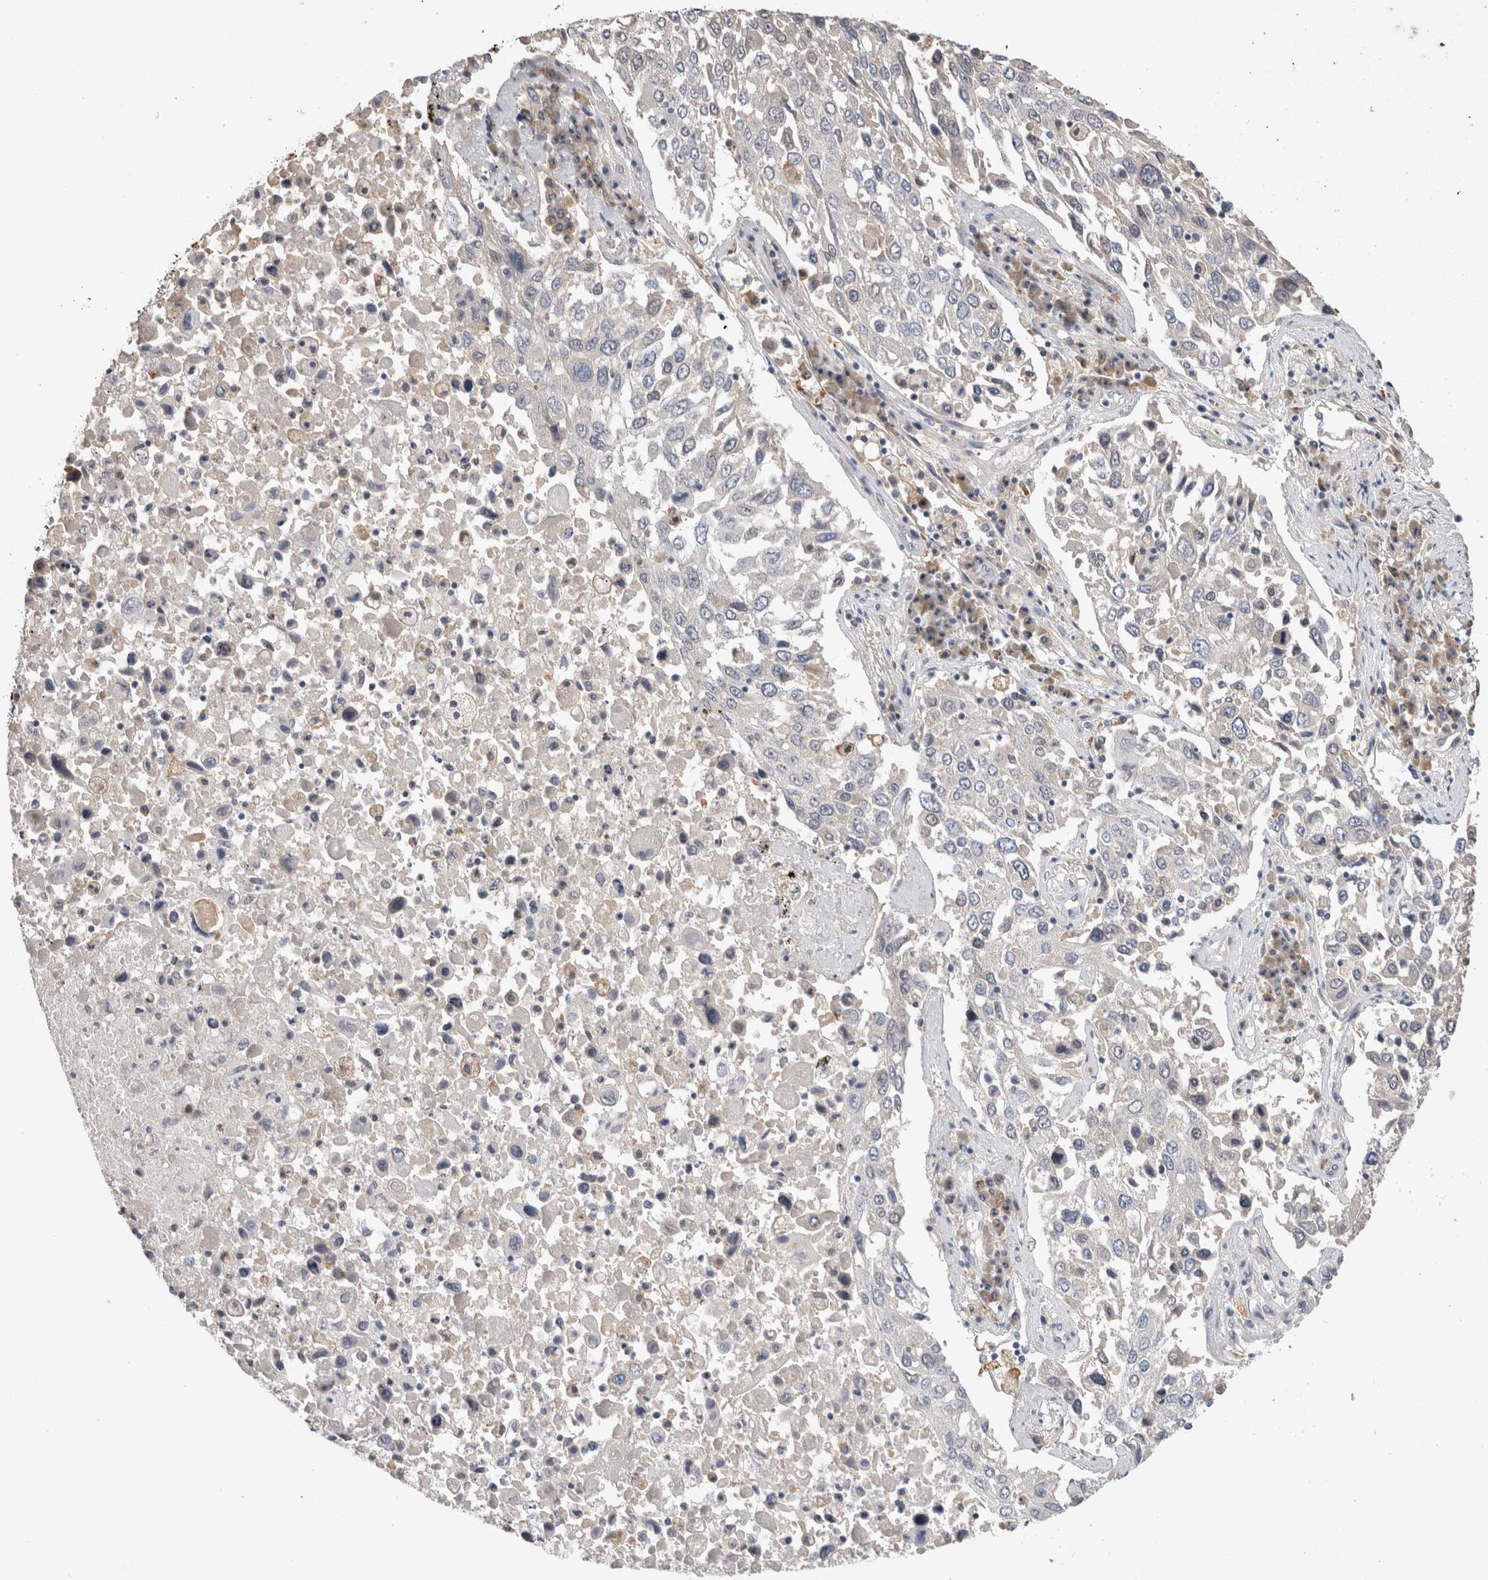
{"staining": {"intensity": "negative", "quantity": "none", "location": "none"}, "tissue": "lung cancer", "cell_type": "Tumor cells", "image_type": "cancer", "snomed": [{"axis": "morphology", "description": "Squamous cell carcinoma, NOS"}, {"axis": "topography", "description": "Lung"}], "caption": "High magnification brightfield microscopy of lung squamous cell carcinoma stained with DAB (3,3'-diaminobenzidine) (brown) and counterstained with hematoxylin (blue): tumor cells show no significant positivity.", "gene": "VSIG4", "patient": {"sex": "male", "age": 65}}